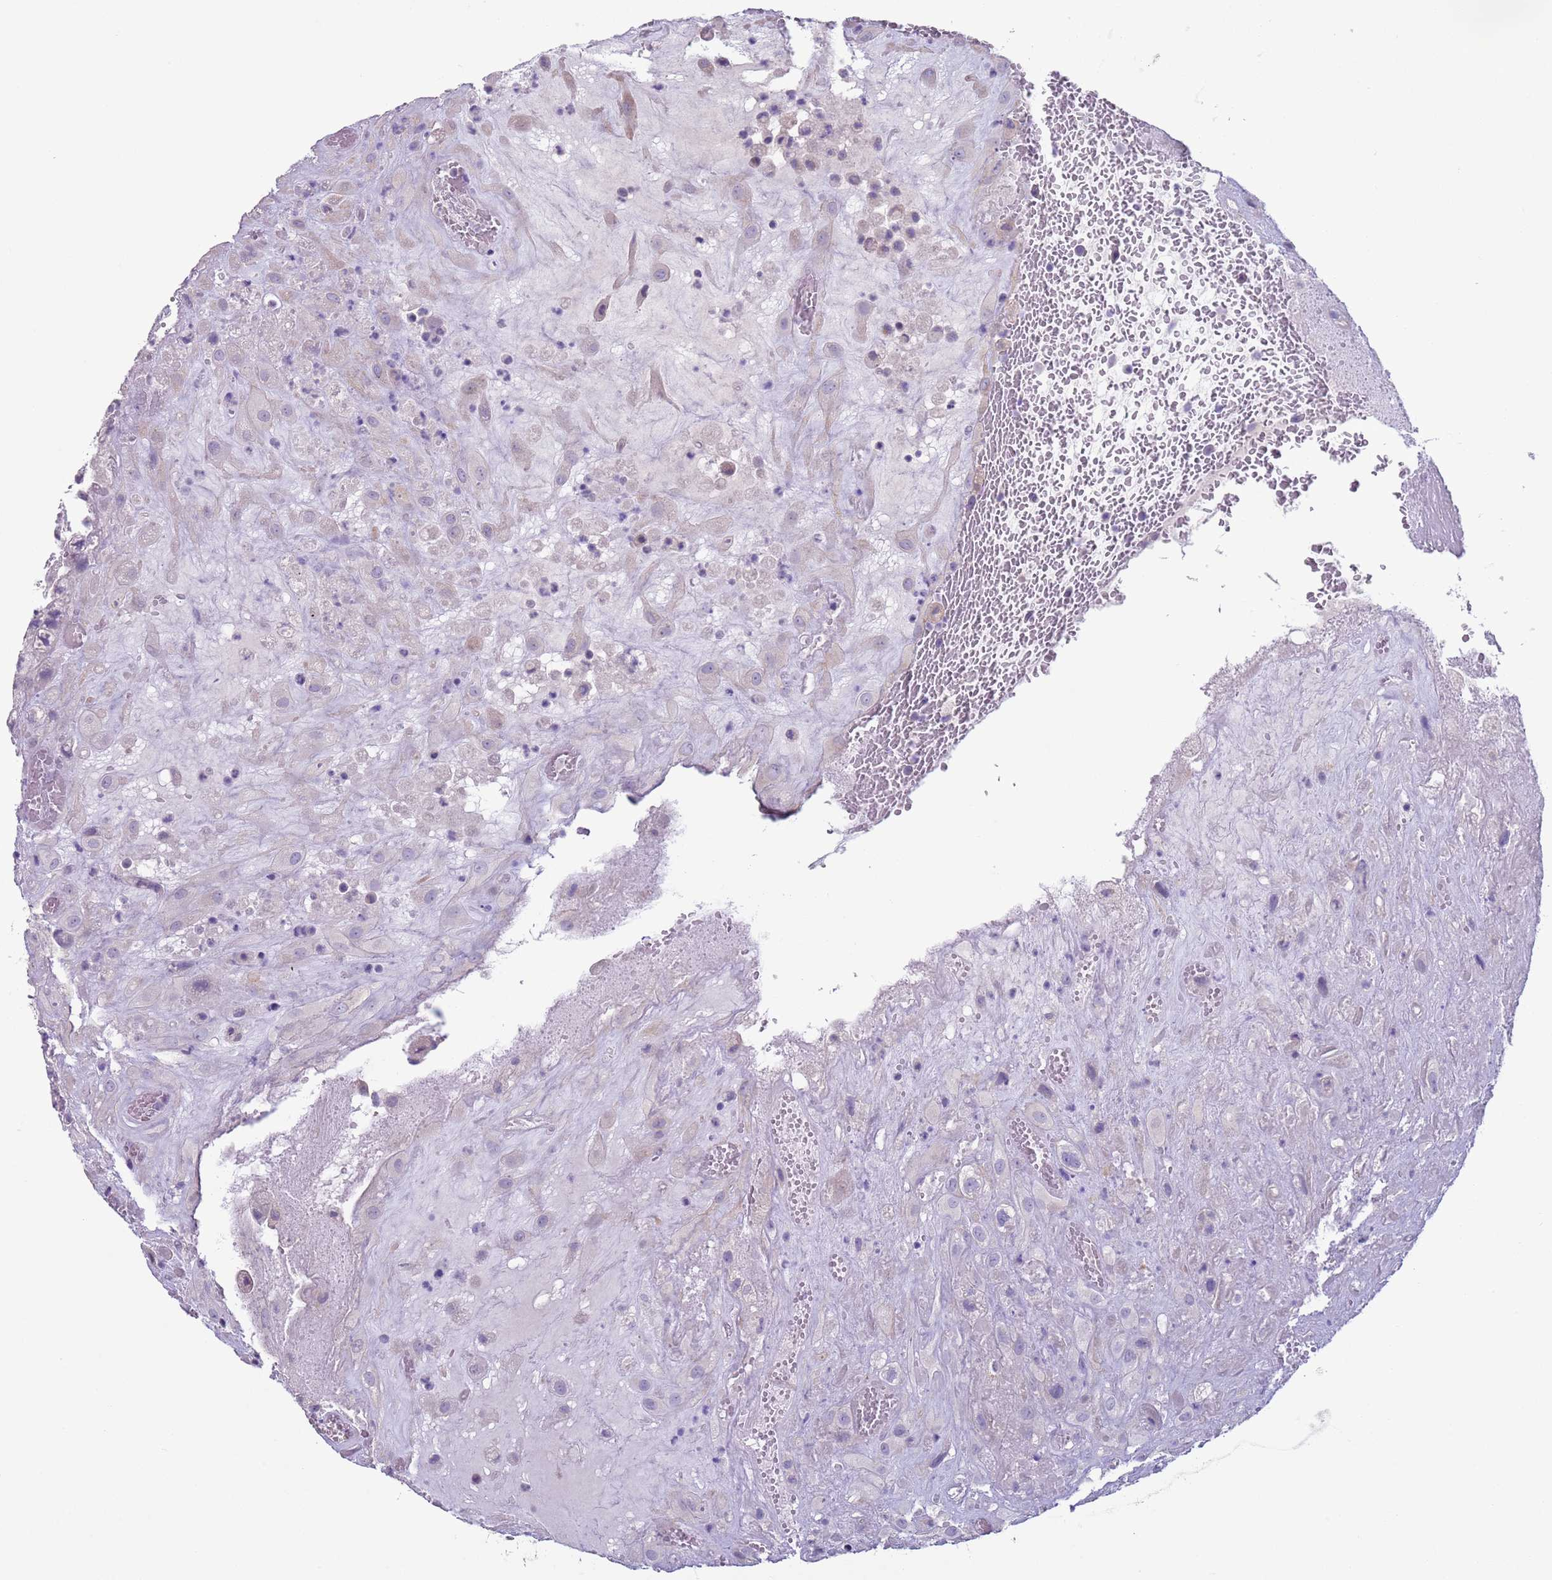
{"staining": {"intensity": "negative", "quantity": "none", "location": "none"}, "tissue": "placenta", "cell_type": "Decidual cells", "image_type": "normal", "snomed": [{"axis": "morphology", "description": "Normal tissue, NOS"}, {"axis": "topography", "description": "Placenta"}], "caption": "The histopathology image reveals no staining of decidual cells in normal placenta. Brightfield microscopy of immunohistochemistry (IHC) stained with DAB (3,3'-diaminobenzidine) (brown) and hematoxylin (blue), captured at high magnification.", "gene": "NPAP1", "patient": {"sex": "female", "age": 35}}